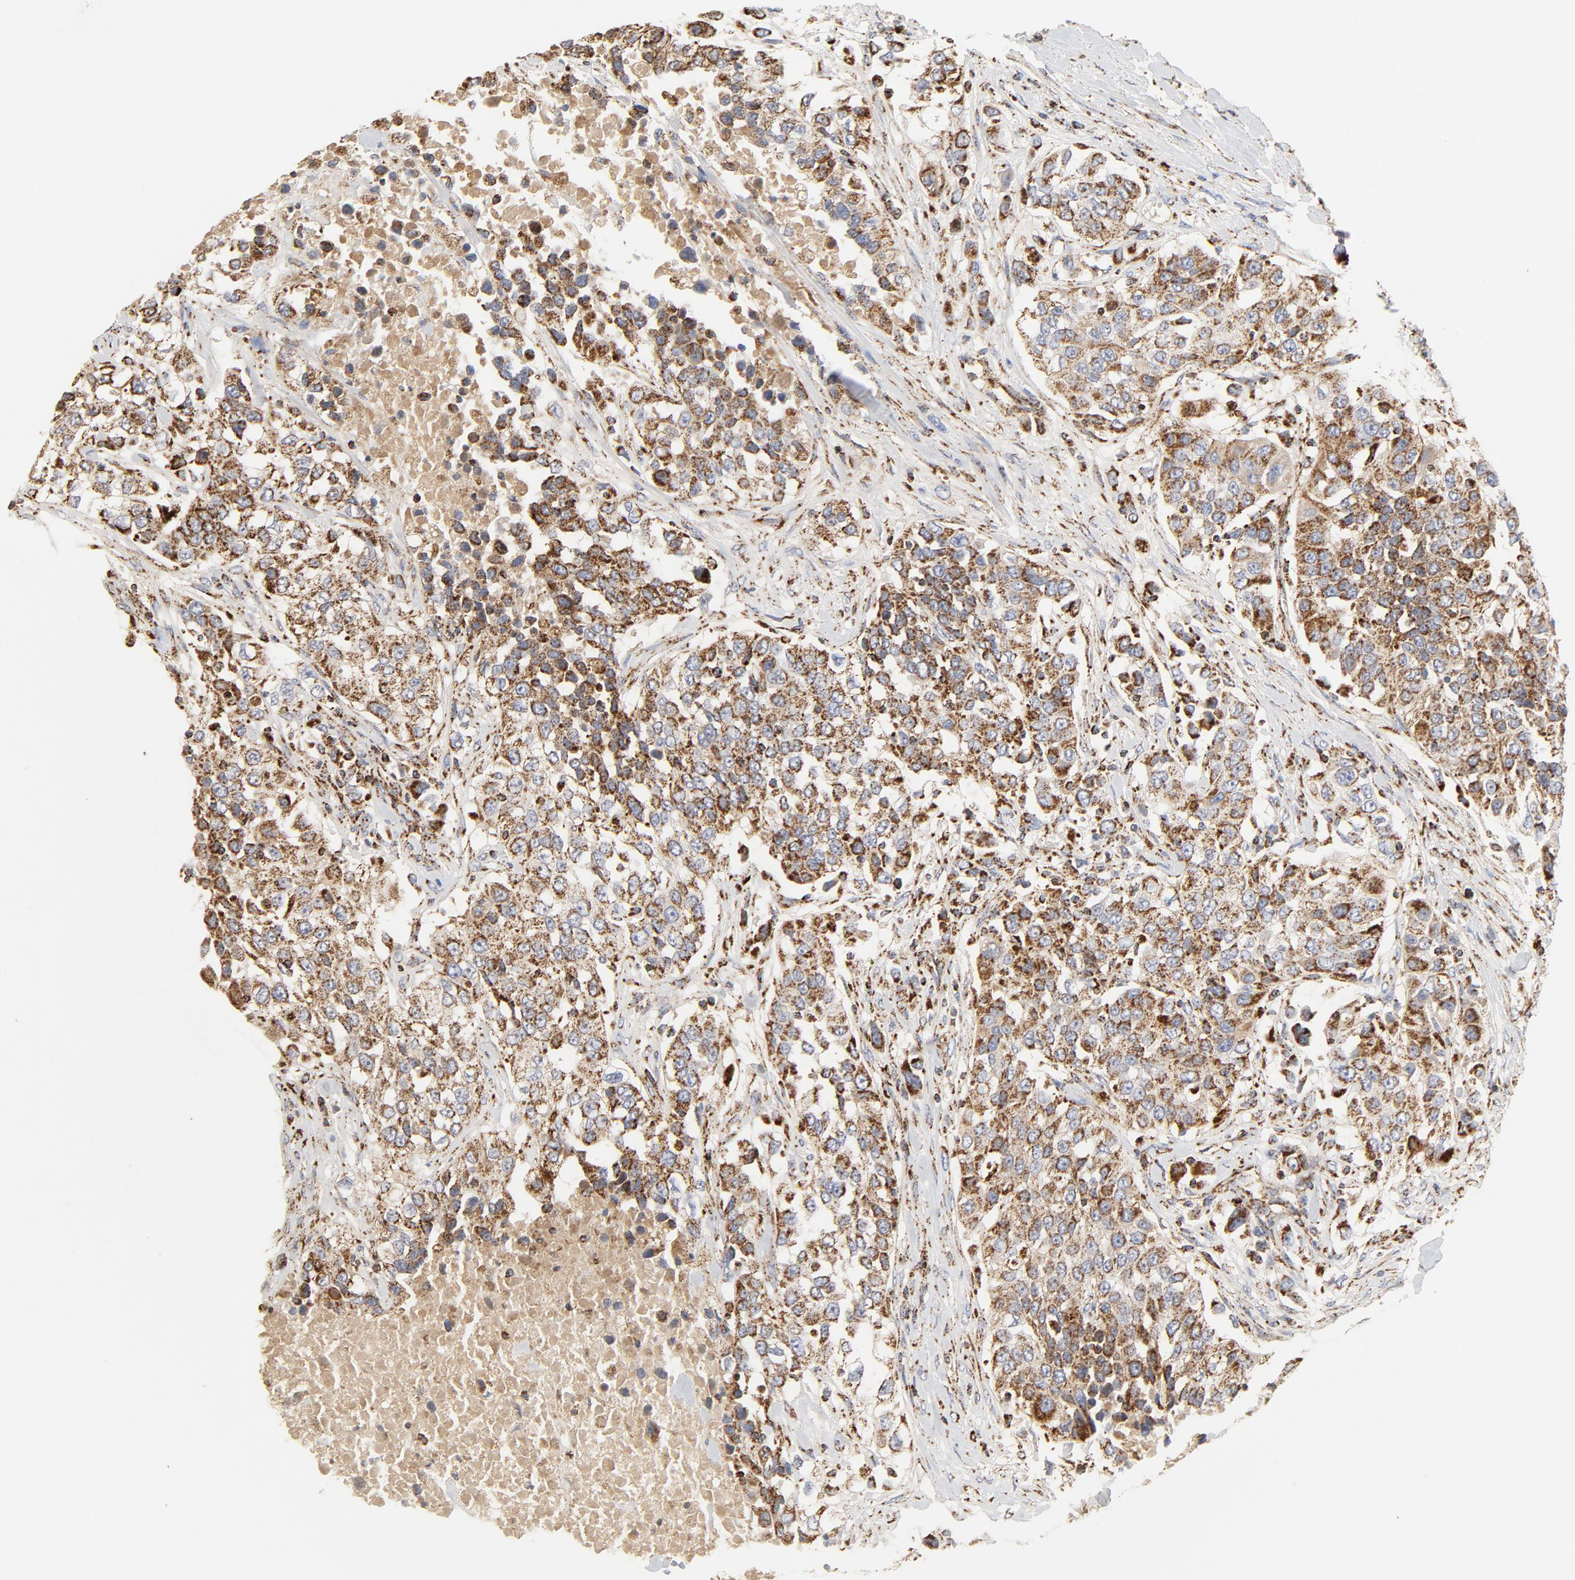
{"staining": {"intensity": "strong", "quantity": ">75%", "location": "cytoplasmic/membranous"}, "tissue": "urothelial cancer", "cell_type": "Tumor cells", "image_type": "cancer", "snomed": [{"axis": "morphology", "description": "Urothelial carcinoma, High grade"}, {"axis": "topography", "description": "Urinary bladder"}], "caption": "A high amount of strong cytoplasmic/membranous expression is identified in about >75% of tumor cells in urothelial cancer tissue.", "gene": "PCNX4", "patient": {"sex": "female", "age": 80}}